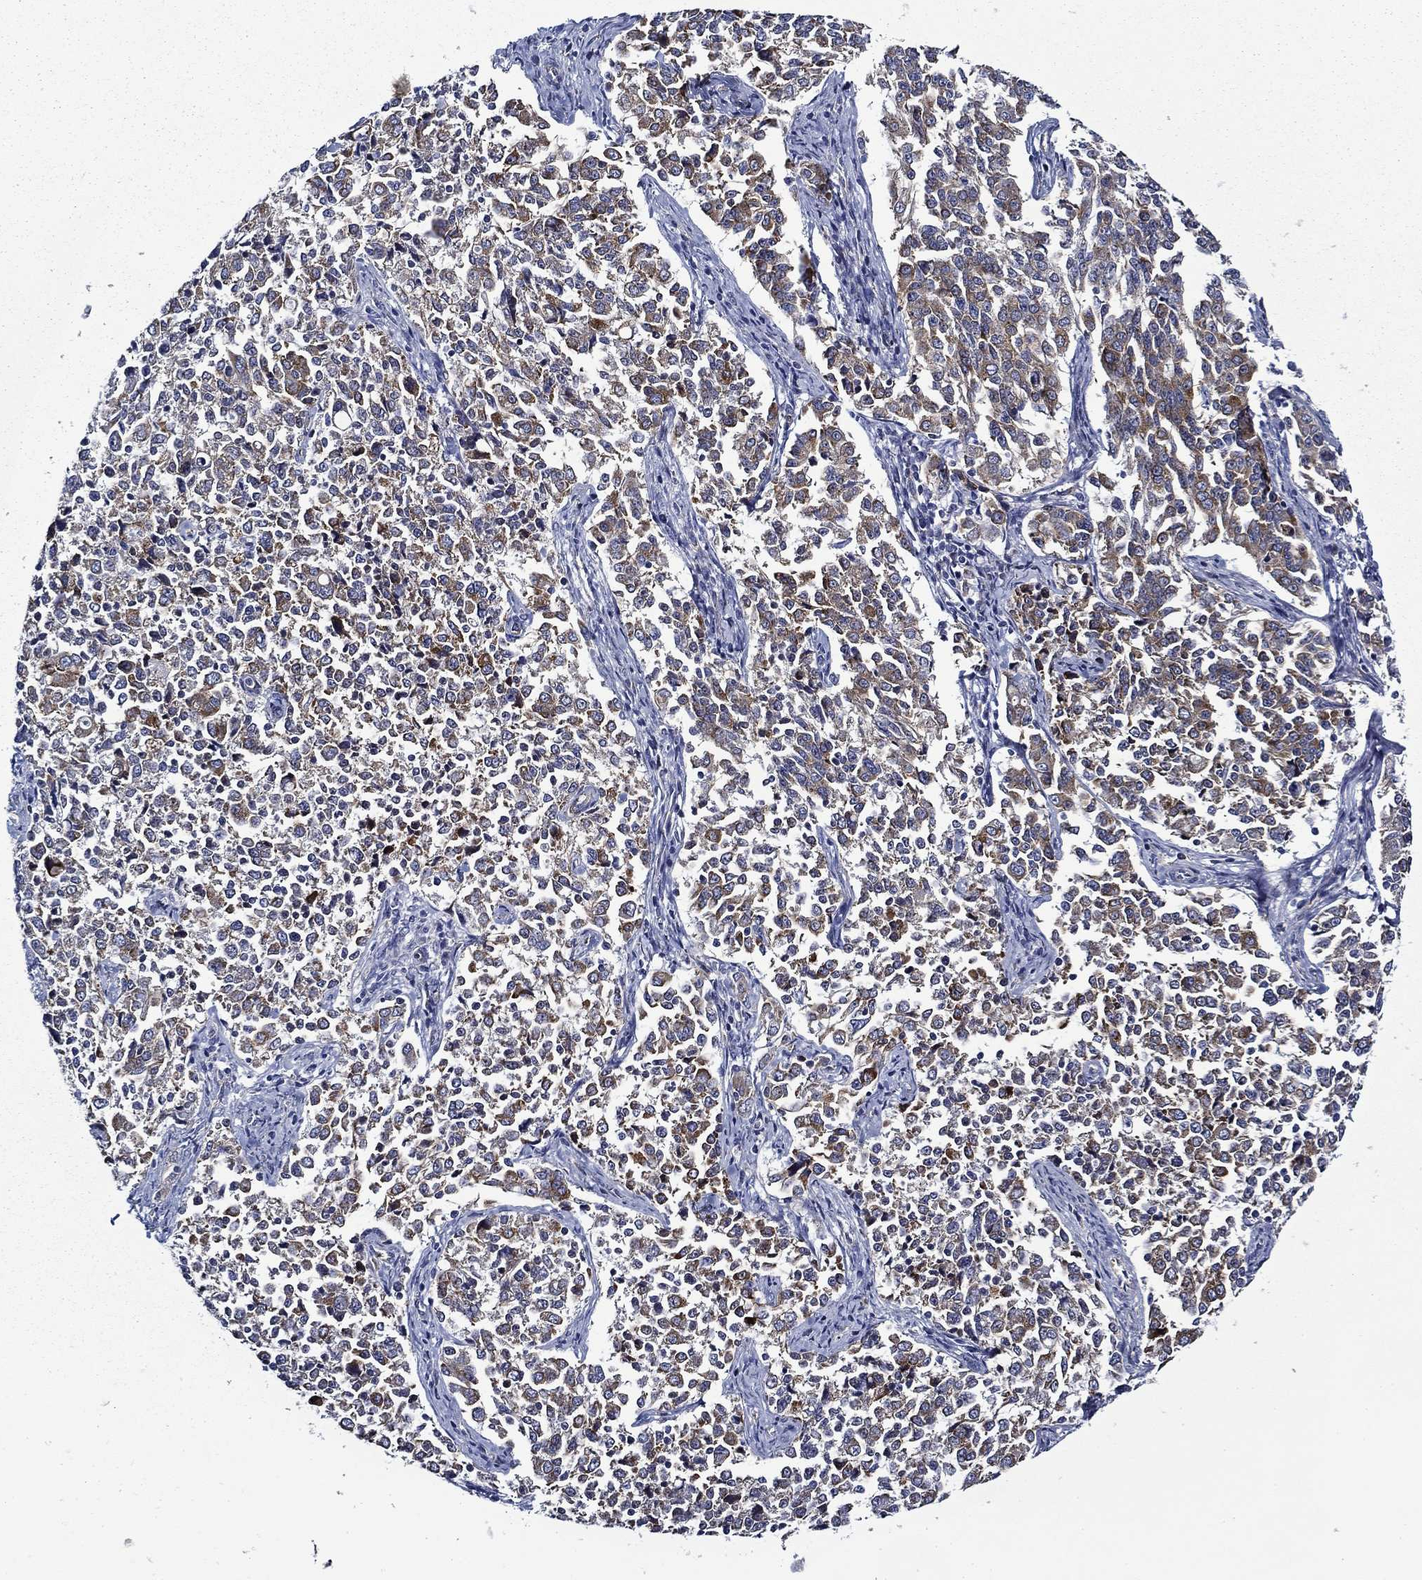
{"staining": {"intensity": "moderate", "quantity": "25%-75%", "location": "cytoplasmic/membranous"}, "tissue": "endometrial cancer", "cell_type": "Tumor cells", "image_type": "cancer", "snomed": [{"axis": "morphology", "description": "Adenocarcinoma, NOS"}, {"axis": "topography", "description": "Endometrium"}], "caption": "Protein expression analysis of endometrial cancer (adenocarcinoma) reveals moderate cytoplasmic/membranous staining in approximately 25%-75% of tumor cells.", "gene": "FXR1", "patient": {"sex": "female", "age": 43}}